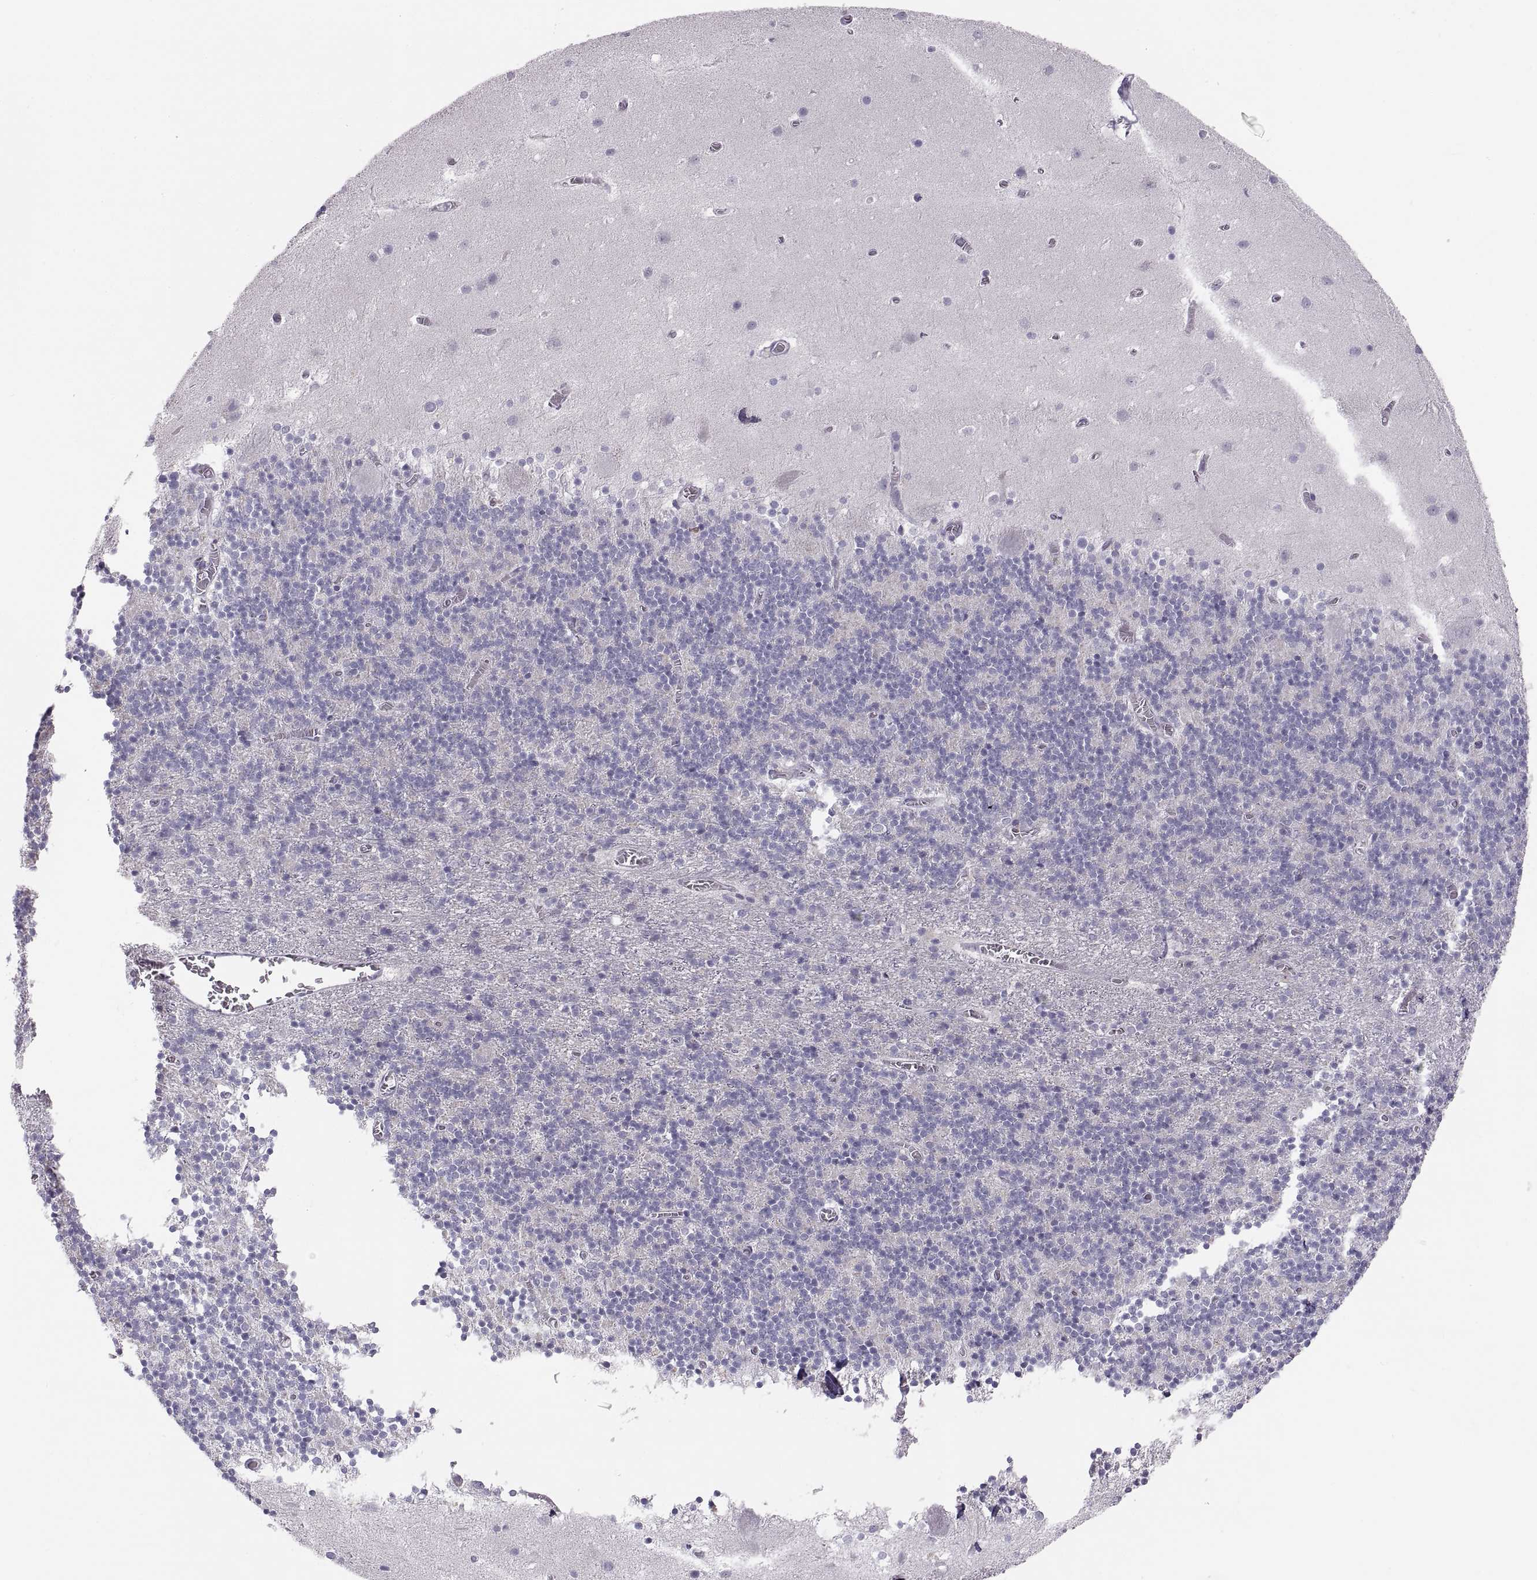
{"staining": {"intensity": "negative", "quantity": "none", "location": "none"}, "tissue": "cerebellum", "cell_type": "Cells in granular layer", "image_type": "normal", "snomed": [{"axis": "morphology", "description": "Normal tissue, NOS"}, {"axis": "topography", "description": "Cerebellum"}], "caption": "Immunohistochemical staining of unremarkable human cerebellum demonstrates no significant staining in cells in granular layer. Nuclei are stained in blue.", "gene": "COL9A3", "patient": {"sex": "male", "age": 70}}